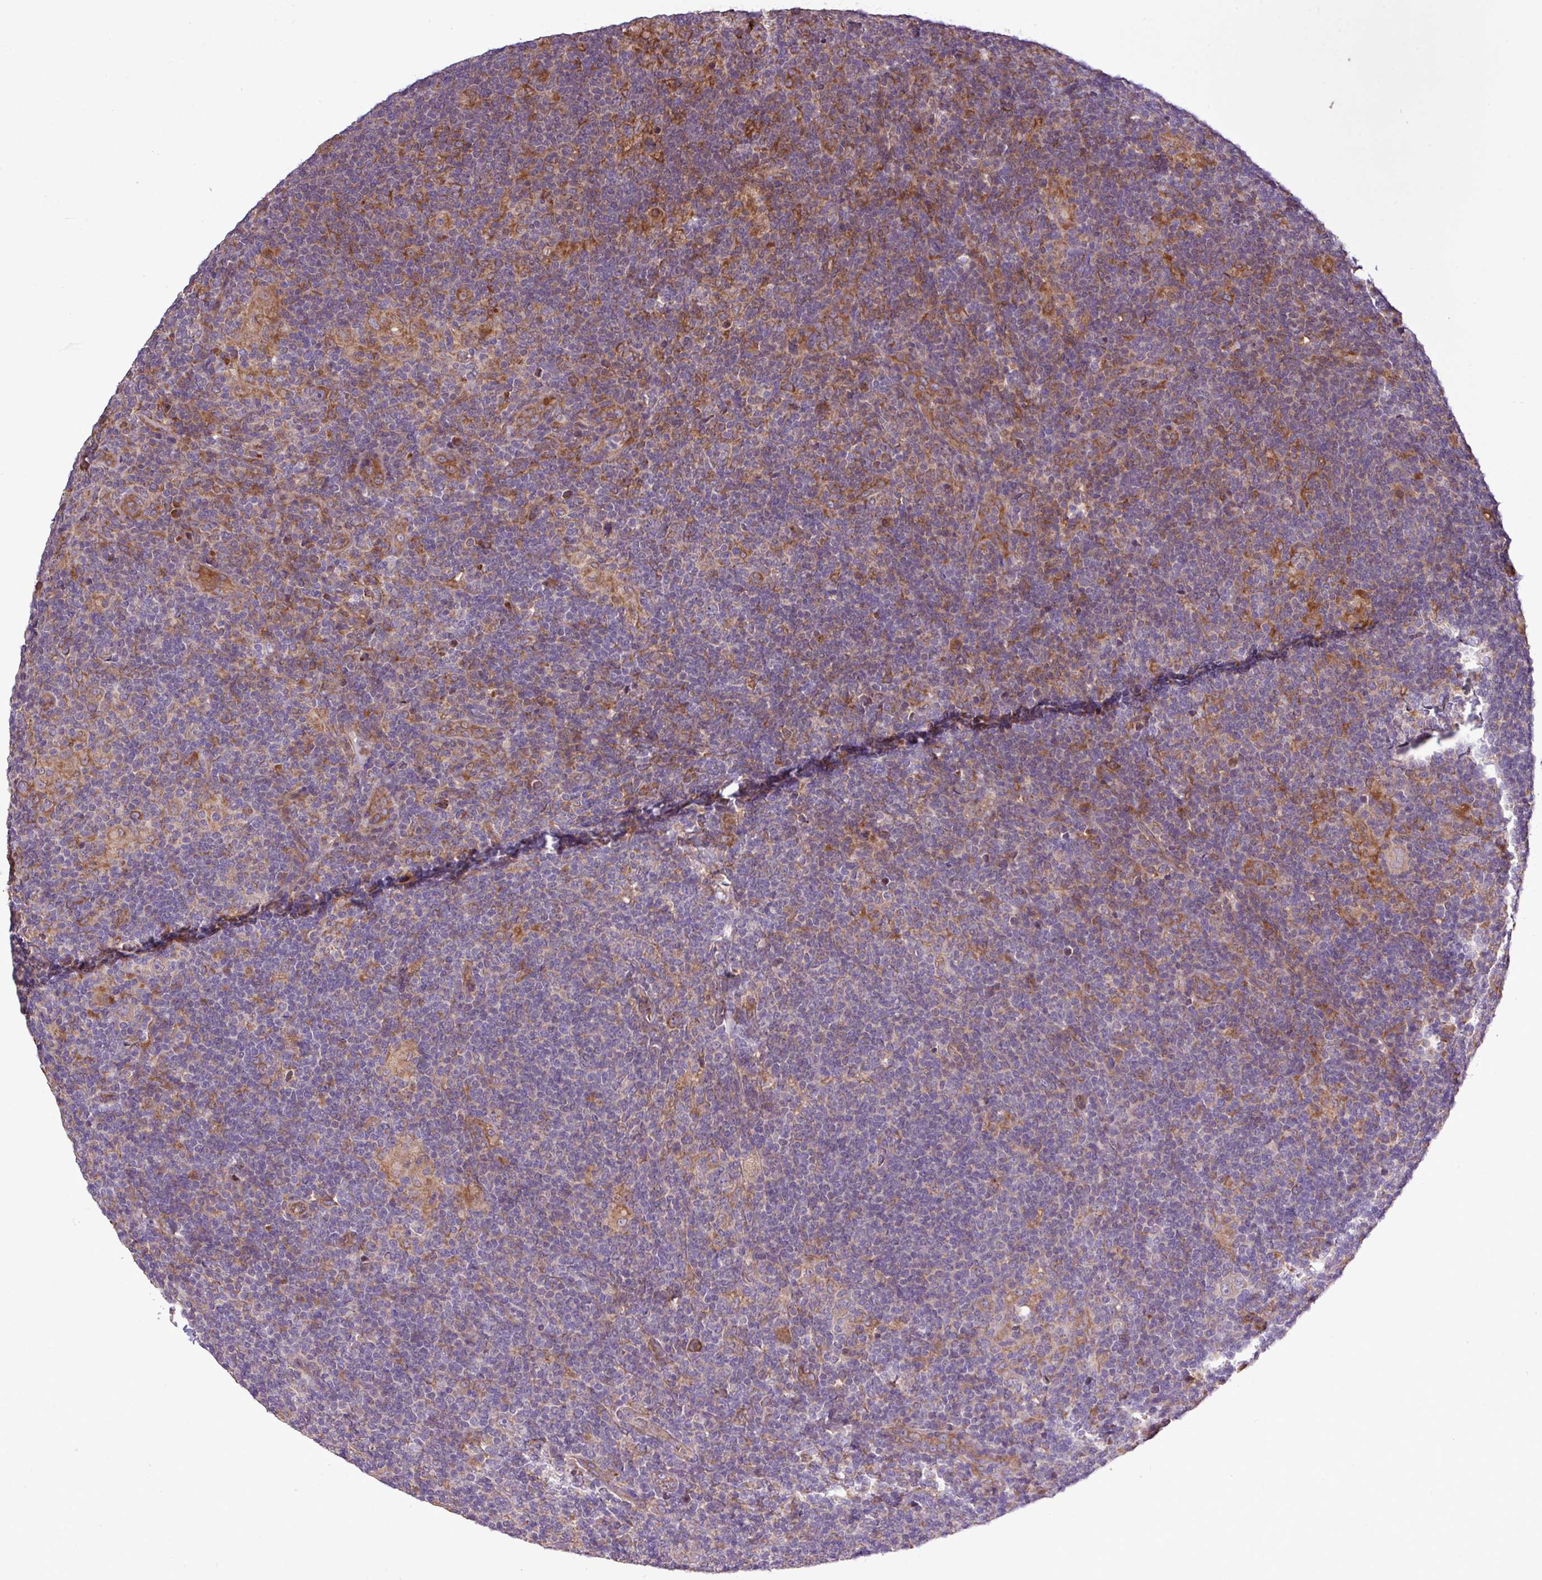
{"staining": {"intensity": "moderate", "quantity": ">75%", "location": "cytoplasmic/membranous"}, "tissue": "lymphoma", "cell_type": "Tumor cells", "image_type": "cancer", "snomed": [{"axis": "morphology", "description": "Hodgkin's disease, NOS"}, {"axis": "topography", "description": "Lymph node"}], "caption": "This is an image of IHC staining of lymphoma, which shows moderate expression in the cytoplasmic/membranous of tumor cells.", "gene": "MEGF6", "patient": {"sex": "female", "age": 57}}